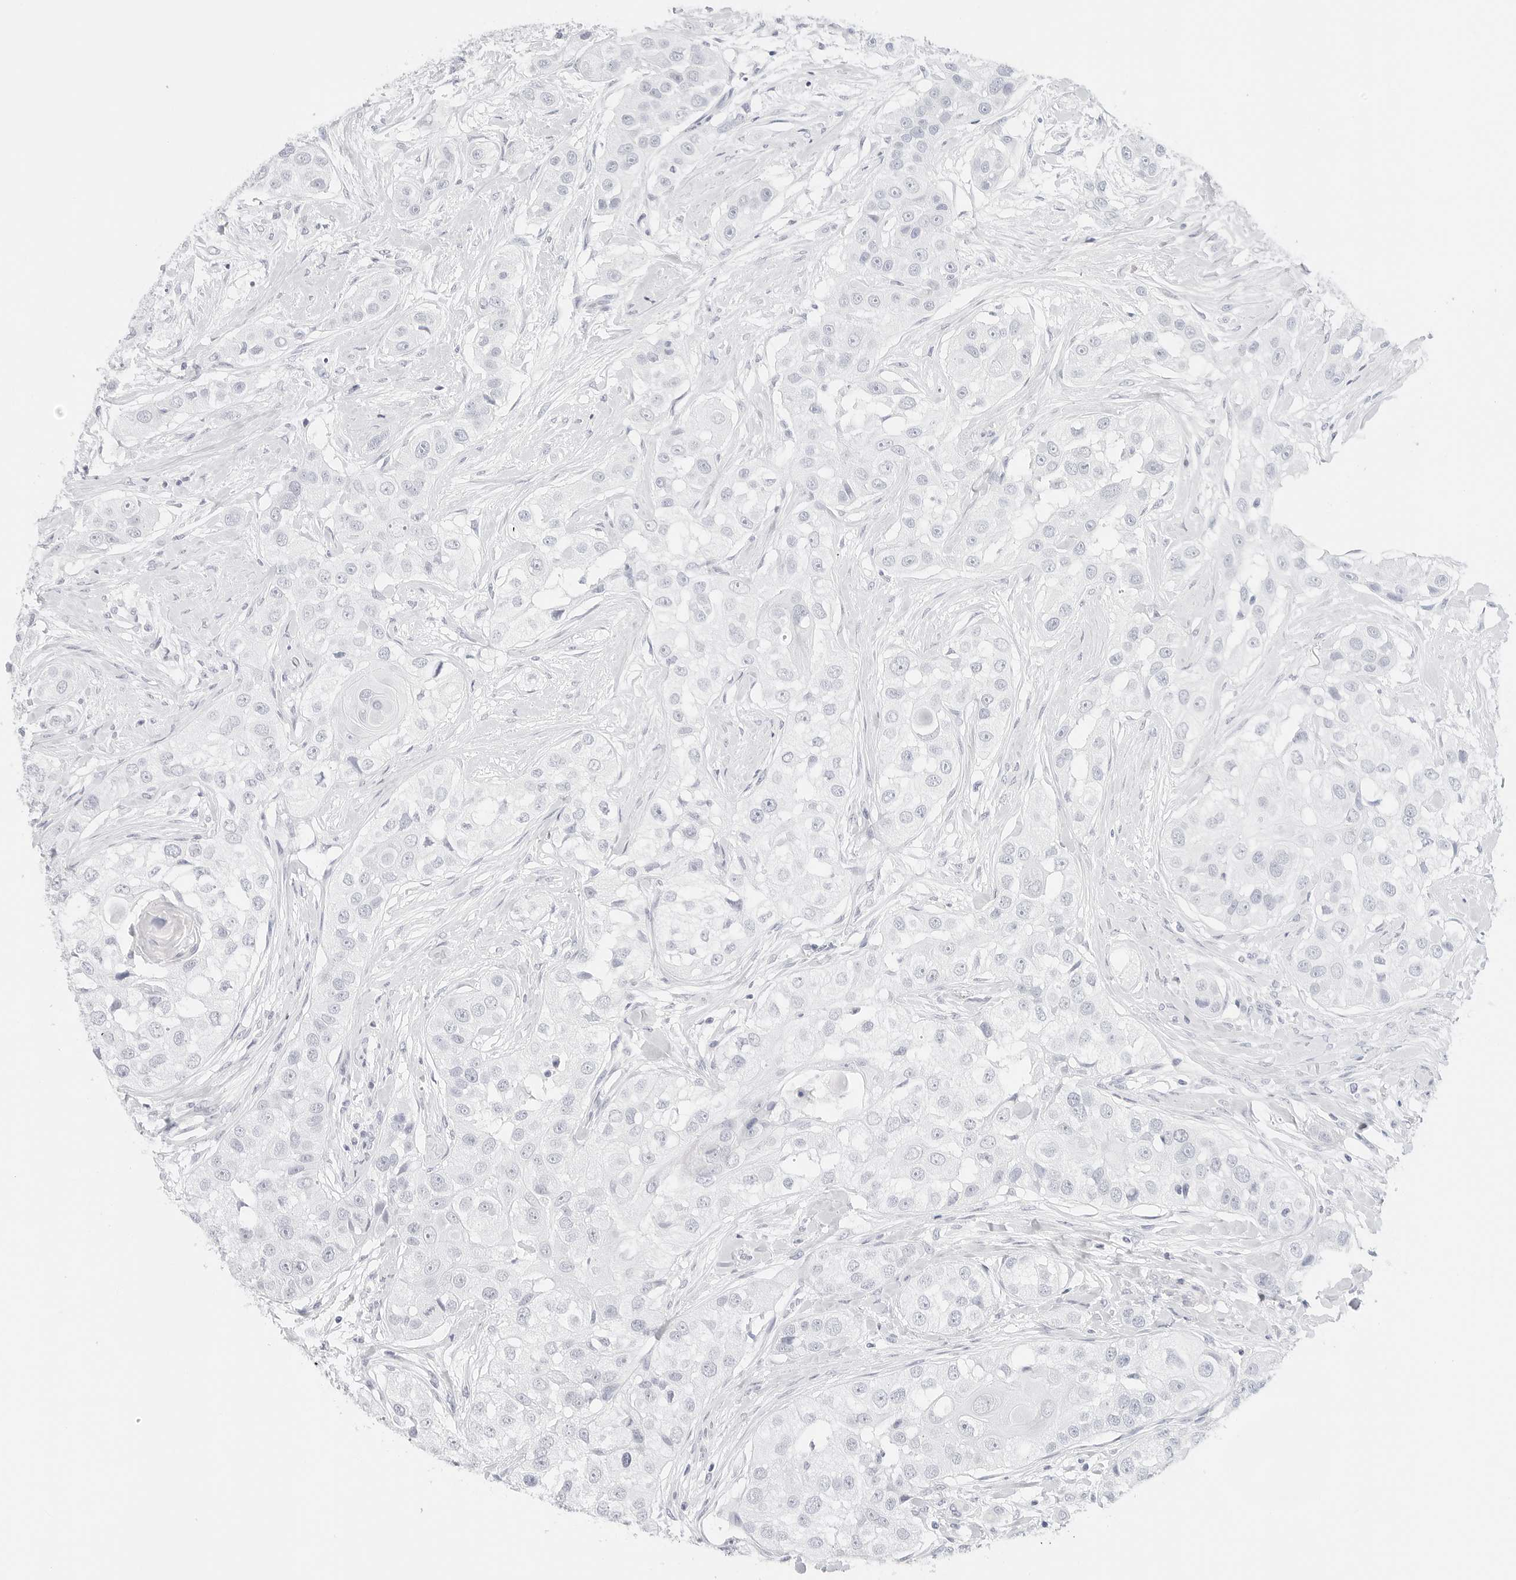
{"staining": {"intensity": "negative", "quantity": "none", "location": "none"}, "tissue": "head and neck cancer", "cell_type": "Tumor cells", "image_type": "cancer", "snomed": [{"axis": "morphology", "description": "Normal tissue, NOS"}, {"axis": "morphology", "description": "Squamous cell carcinoma, NOS"}, {"axis": "topography", "description": "Skeletal muscle"}, {"axis": "topography", "description": "Head-Neck"}], "caption": "Micrograph shows no significant protein expression in tumor cells of head and neck cancer. Nuclei are stained in blue.", "gene": "TFF2", "patient": {"sex": "male", "age": 51}}